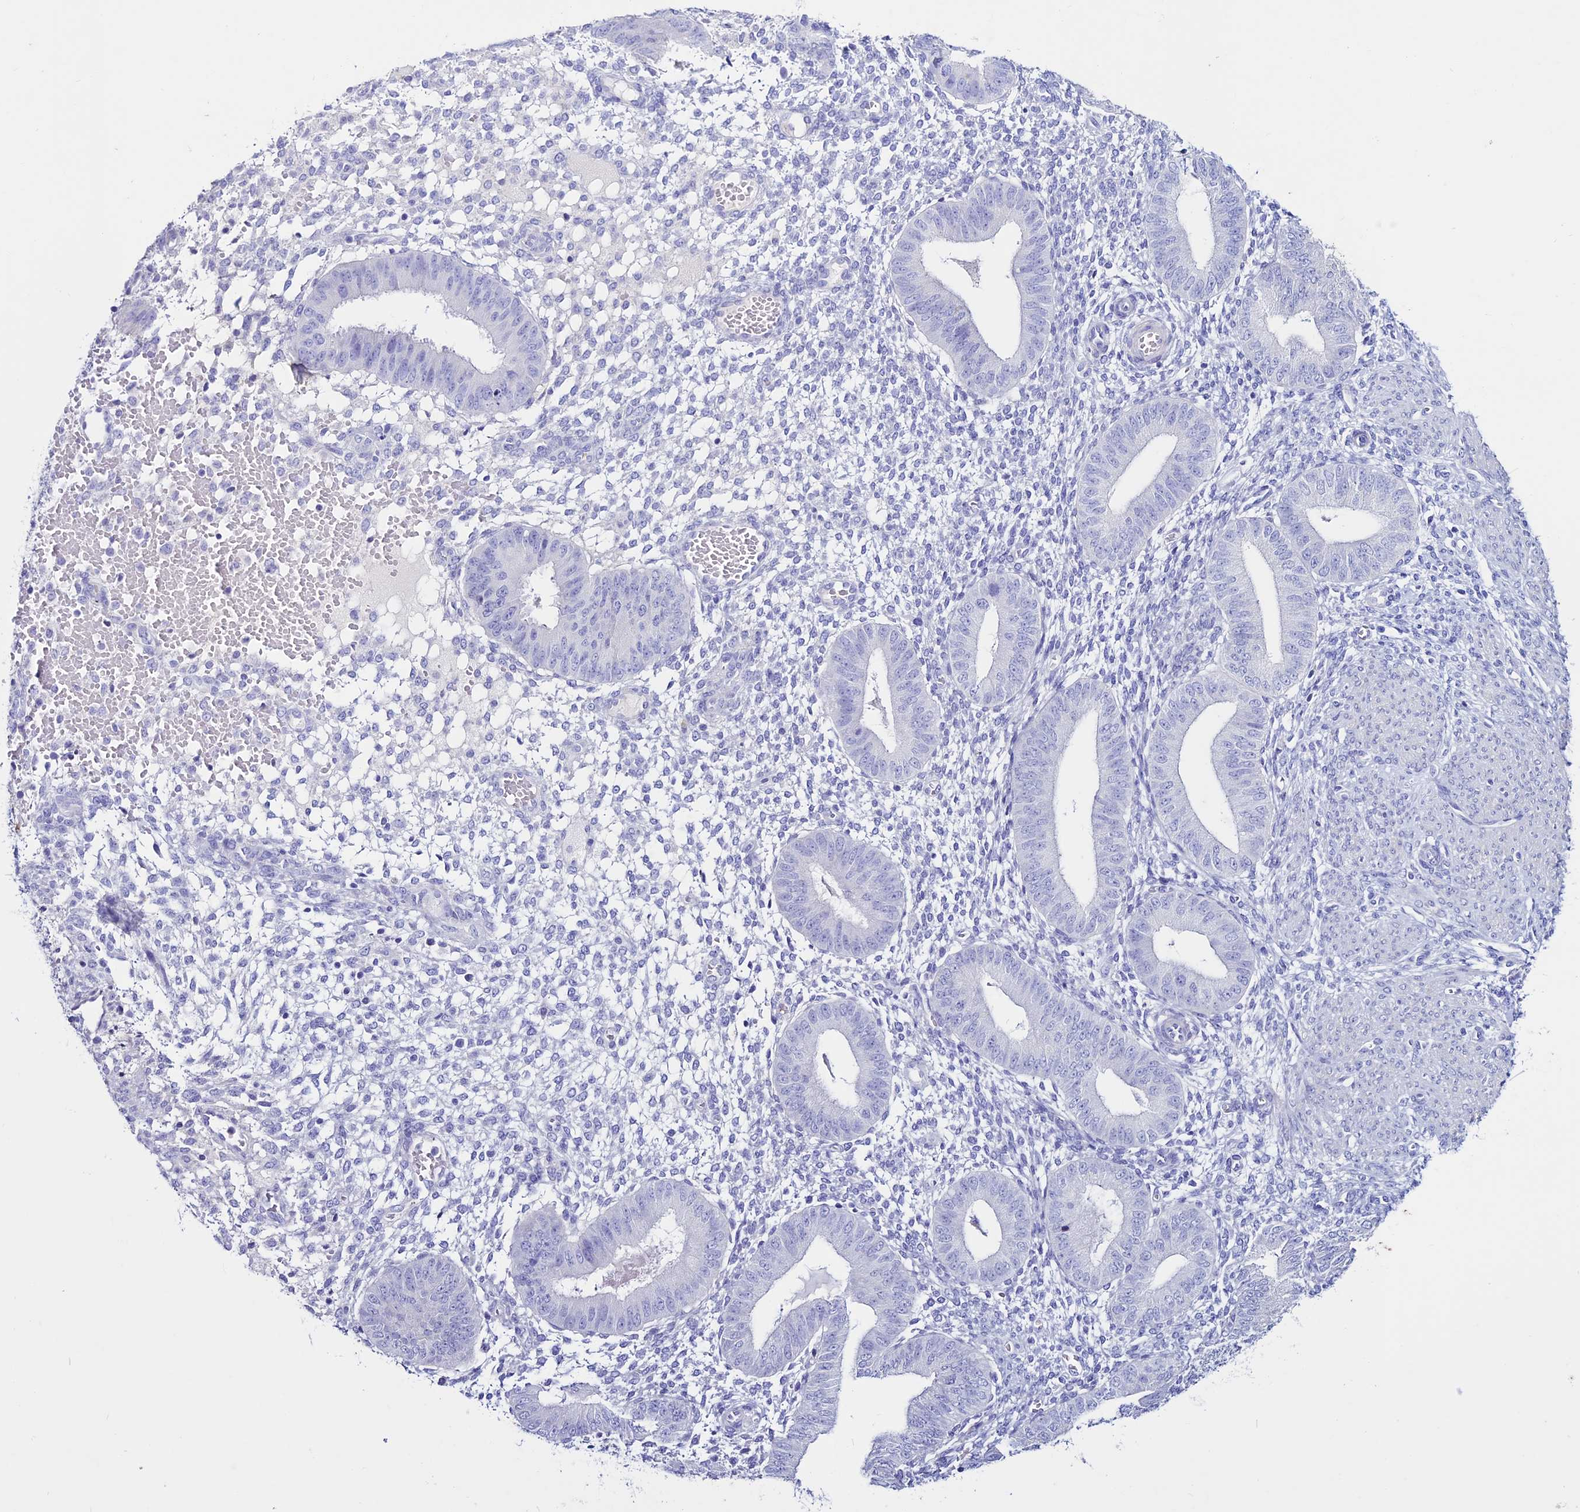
{"staining": {"intensity": "negative", "quantity": "none", "location": "none"}, "tissue": "endometrium", "cell_type": "Cells in endometrial stroma", "image_type": "normal", "snomed": [{"axis": "morphology", "description": "Normal tissue, NOS"}, {"axis": "topography", "description": "Endometrium"}], "caption": "DAB immunohistochemical staining of benign human endometrium demonstrates no significant staining in cells in endometrial stroma.", "gene": "CLEC2L", "patient": {"sex": "female", "age": 49}}